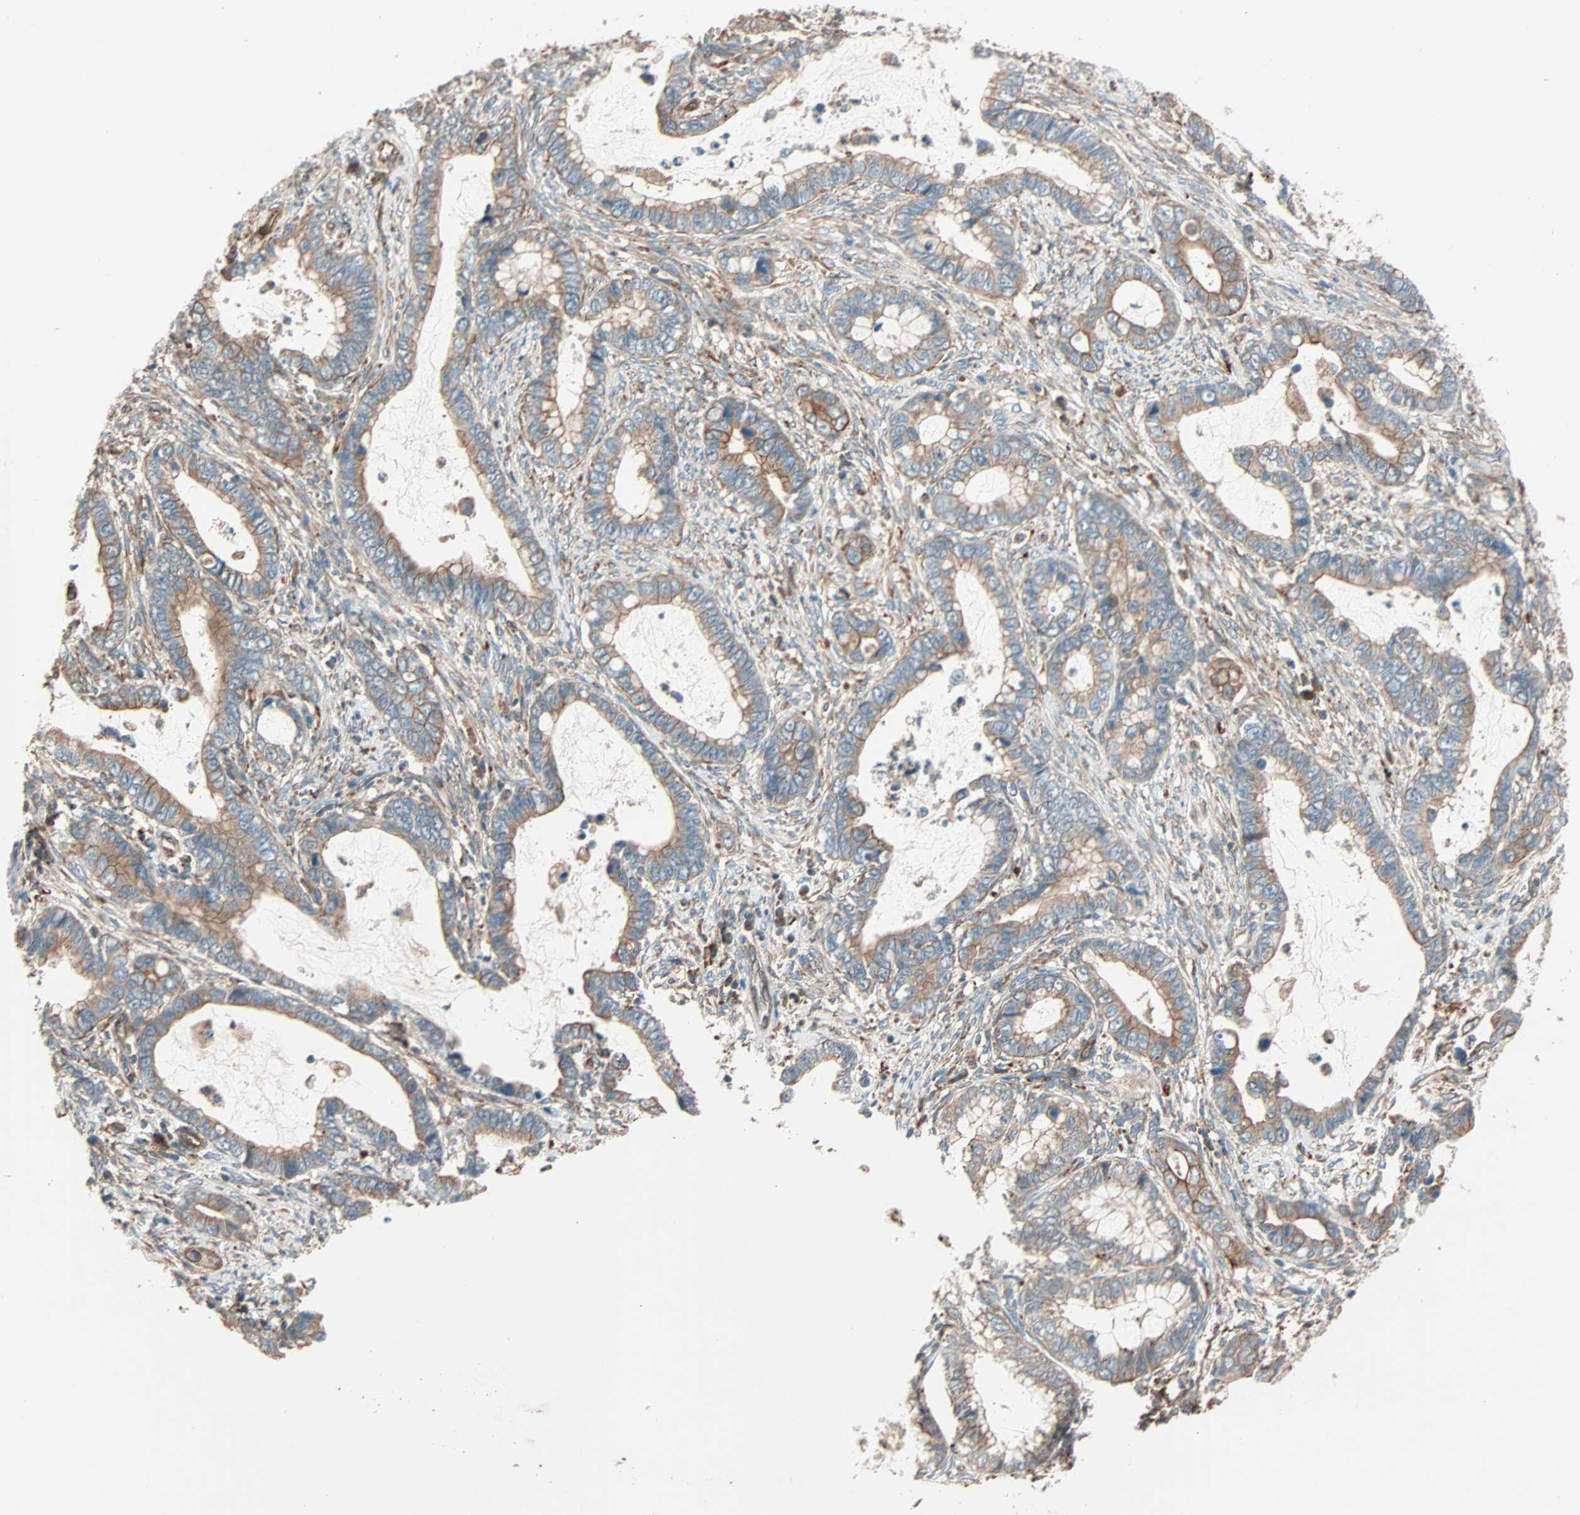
{"staining": {"intensity": "moderate", "quantity": ">75%", "location": "cytoplasmic/membranous"}, "tissue": "cervical cancer", "cell_type": "Tumor cells", "image_type": "cancer", "snomed": [{"axis": "morphology", "description": "Adenocarcinoma, NOS"}, {"axis": "topography", "description": "Cervix"}], "caption": "Protein positivity by immunohistochemistry exhibits moderate cytoplasmic/membranous expression in approximately >75% of tumor cells in cervical cancer (adenocarcinoma). (IHC, brightfield microscopy, high magnification).", "gene": "PHYH", "patient": {"sex": "female", "age": 44}}